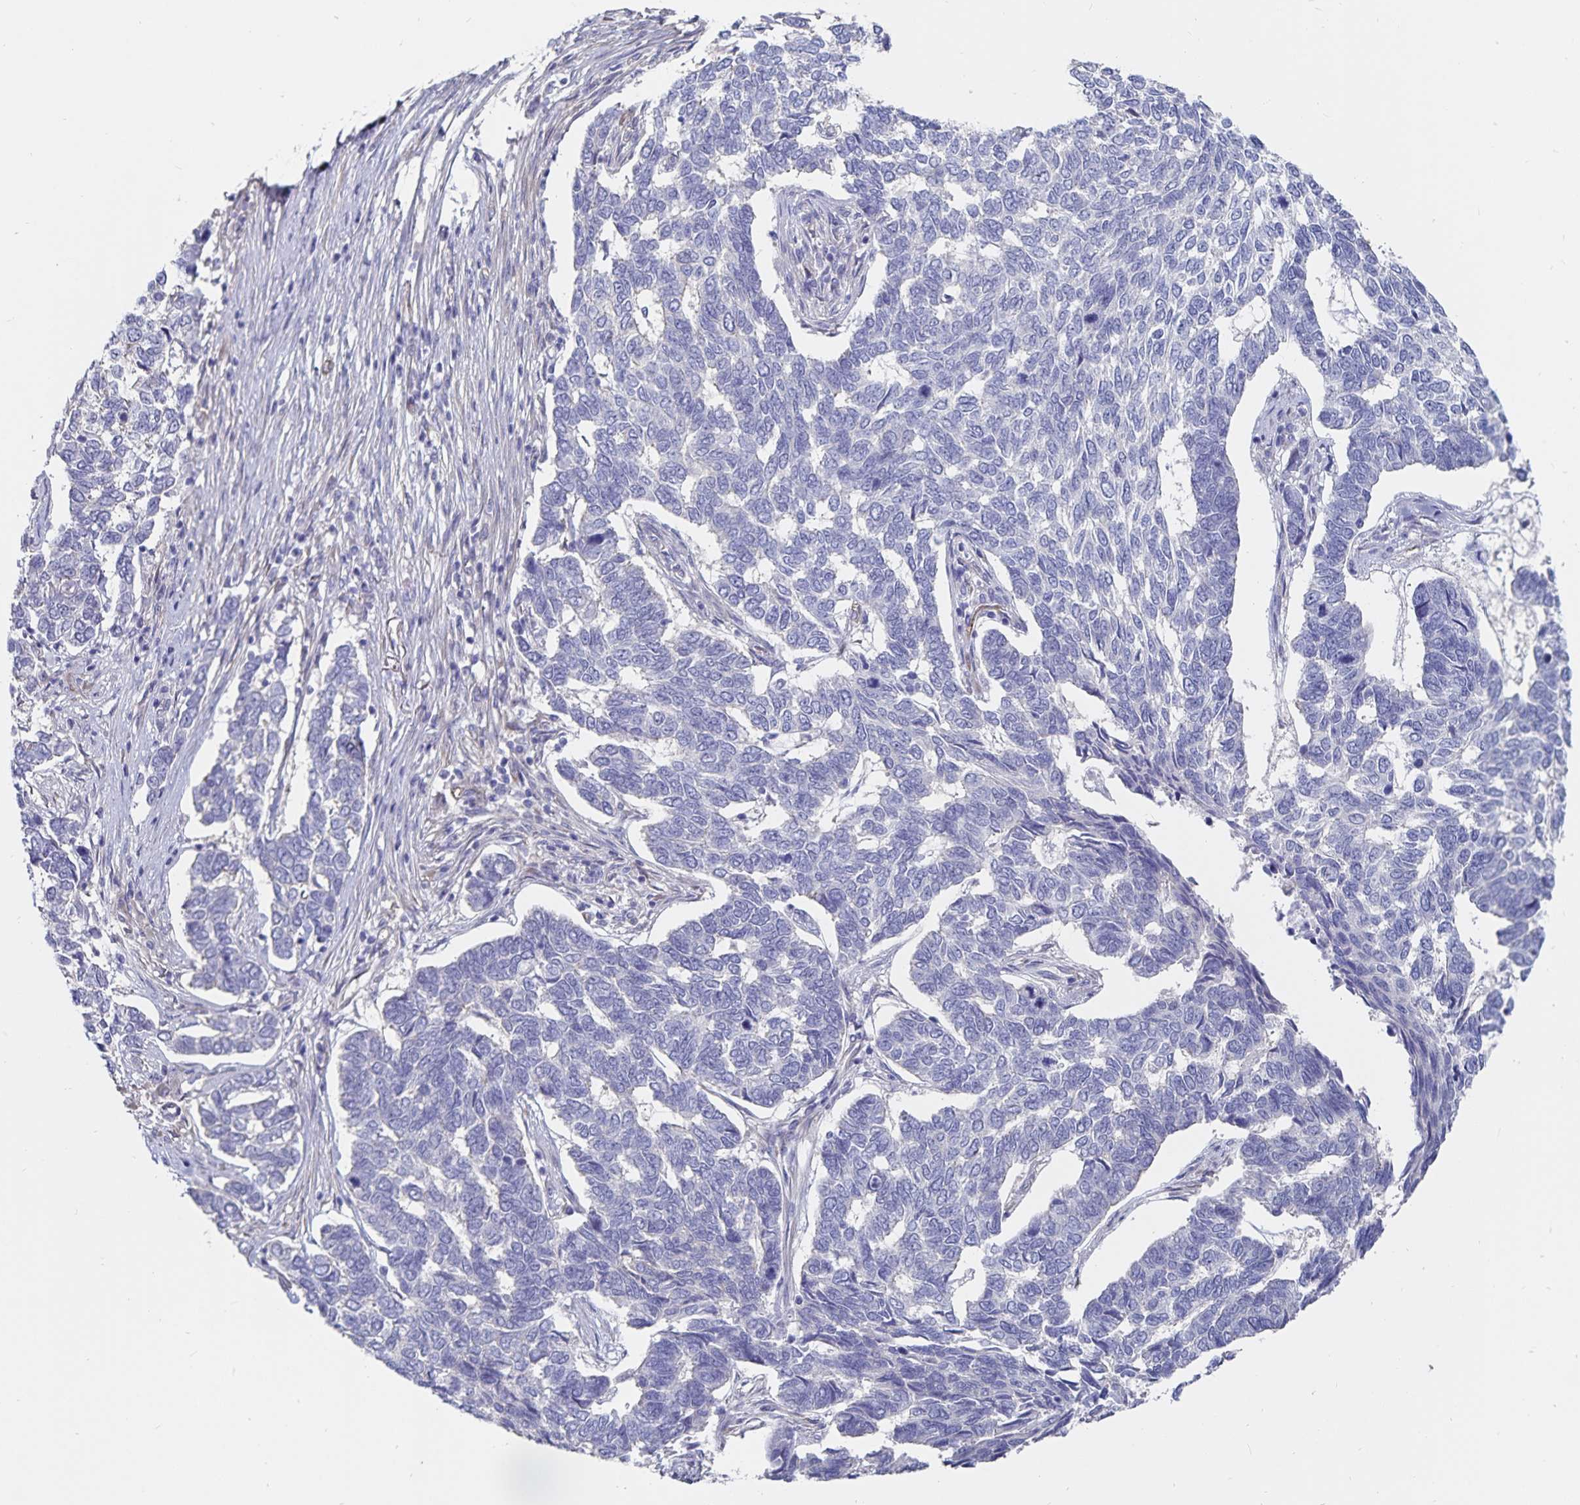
{"staining": {"intensity": "negative", "quantity": "none", "location": "none"}, "tissue": "skin cancer", "cell_type": "Tumor cells", "image_type": "cancer", "snomed": [{"axis": "morphology", "description": "Basal cell carcinoma"}, {"axis": "topography", "description": "Skin"}], "caption": "DAB (3,3'-diaminobenzidine) immunohistochemical staining of human skin cancer displays no significant expression in tumor cells. (DAB immunohistochemistry, high magnification).", "gene": "SSTR1", "patient": {"sex": "female", "age": 65}}